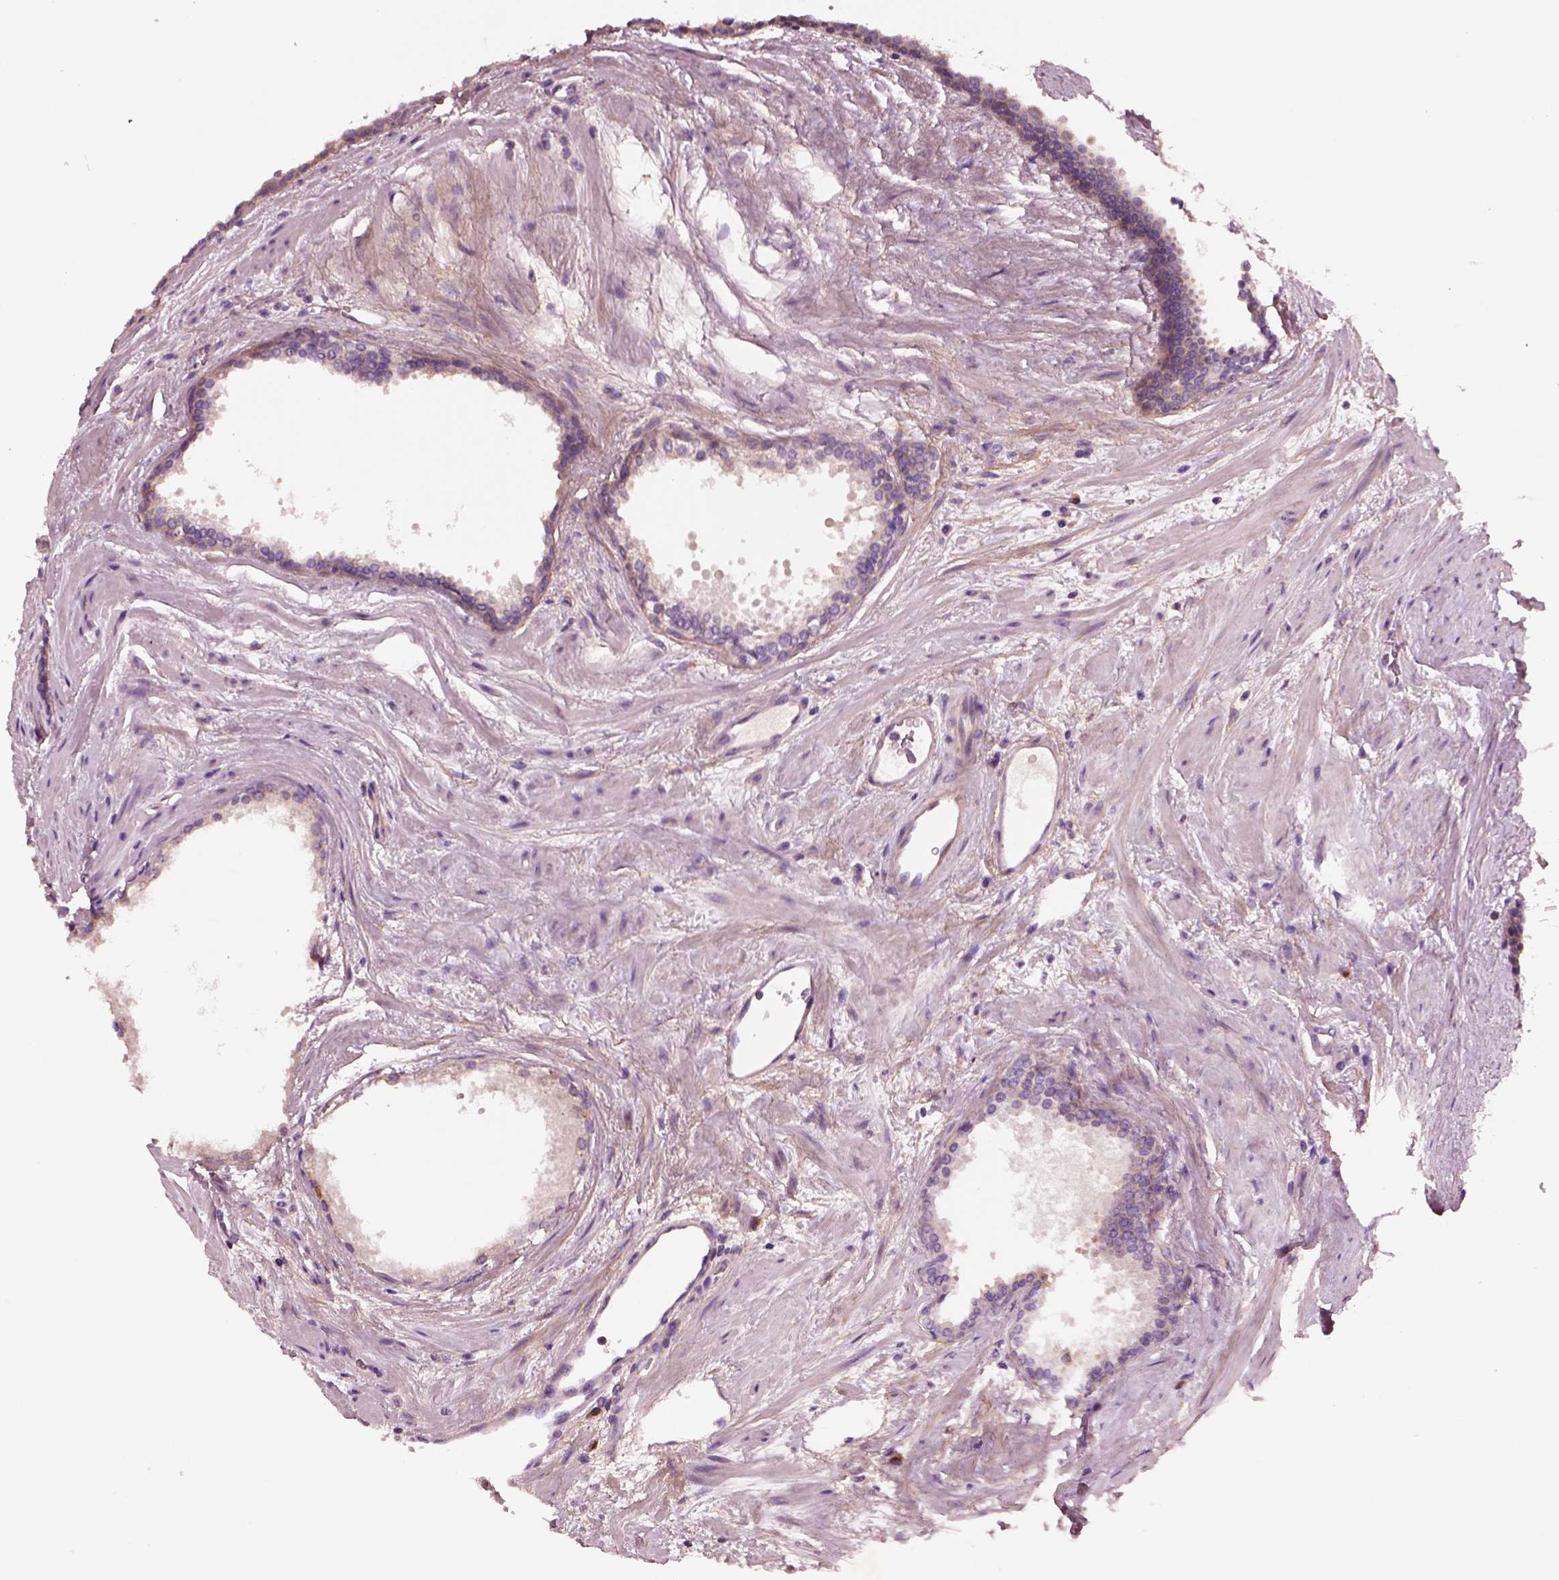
{"staining": {"intensity": "weak", "quantity": ">75%", "location": "cytoplasmic/membranous"}, "tissue": "prostate cancer", "cell_type": "Tumor cells", "image_type": "cancer", "snomed": [{"axis": "morphology", "description": "Adenocarcinoma, Low grade"}, {"axis": "topography", "description": "Prostate"}], "caption": "Tumor cells reveal weak cytoplasmic/membranous staining in approximately >75% of cells in prostate cancer.", "gene": "SEC23A", "patient": {"sex": "male", "age": 56}}